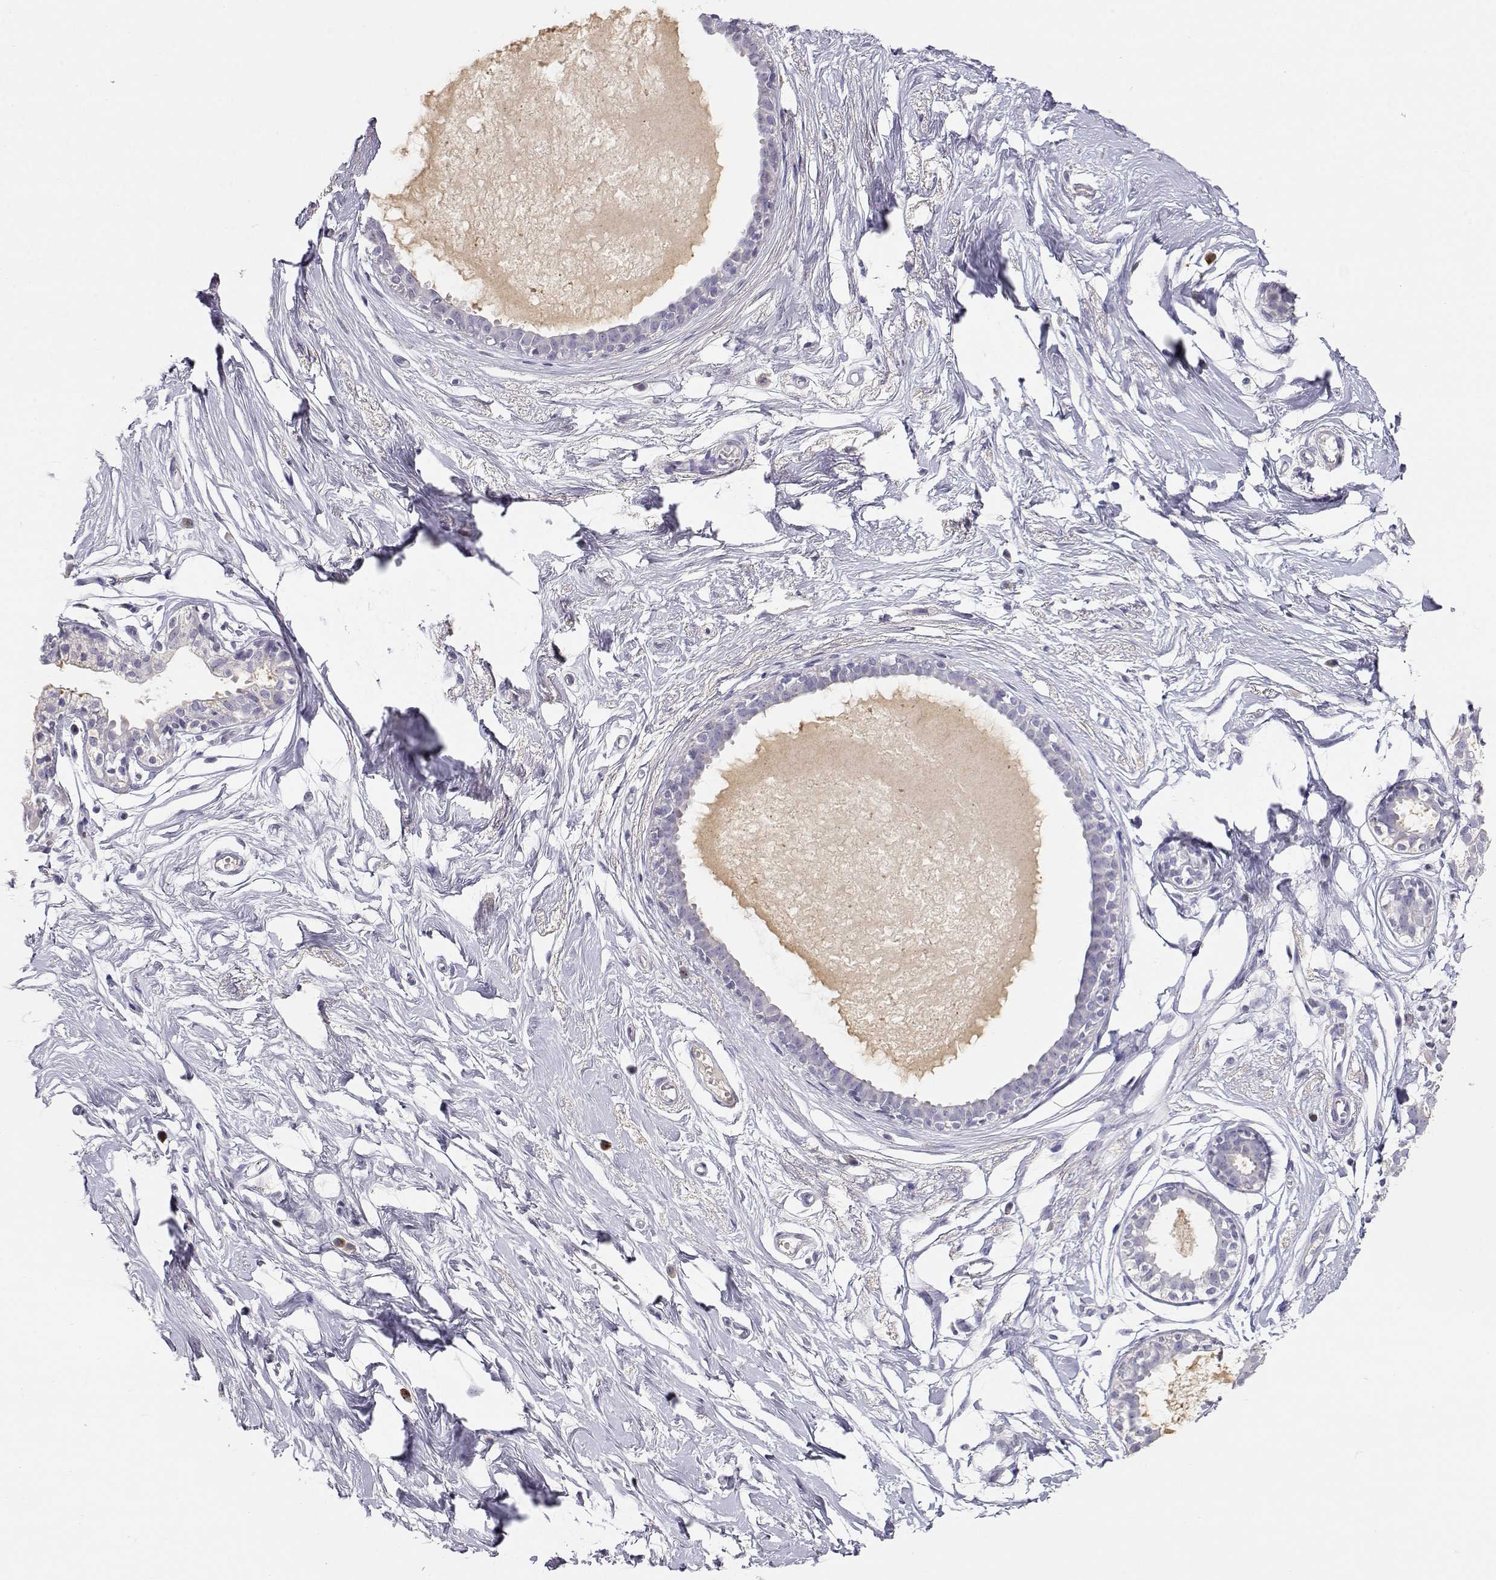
{"staining": {"intensity": "negative", "quantity": "none", "location": "none"}, "tissue": "breast", "cell_type": "Adipocytes", "image_type": "normal", "snomed": [{"axis": "morphology", "description": "Normal tissue, NOS"}, {"axis": "topography", "description": "Breast"}], "caption": "High power microscopy histopathology image of an immunohistochemistry image of unremarkable breast, revealing no significant positivity in adipocytes.", "gene": "CDHR1", "patient": {"sex": "female", "age": 49}}